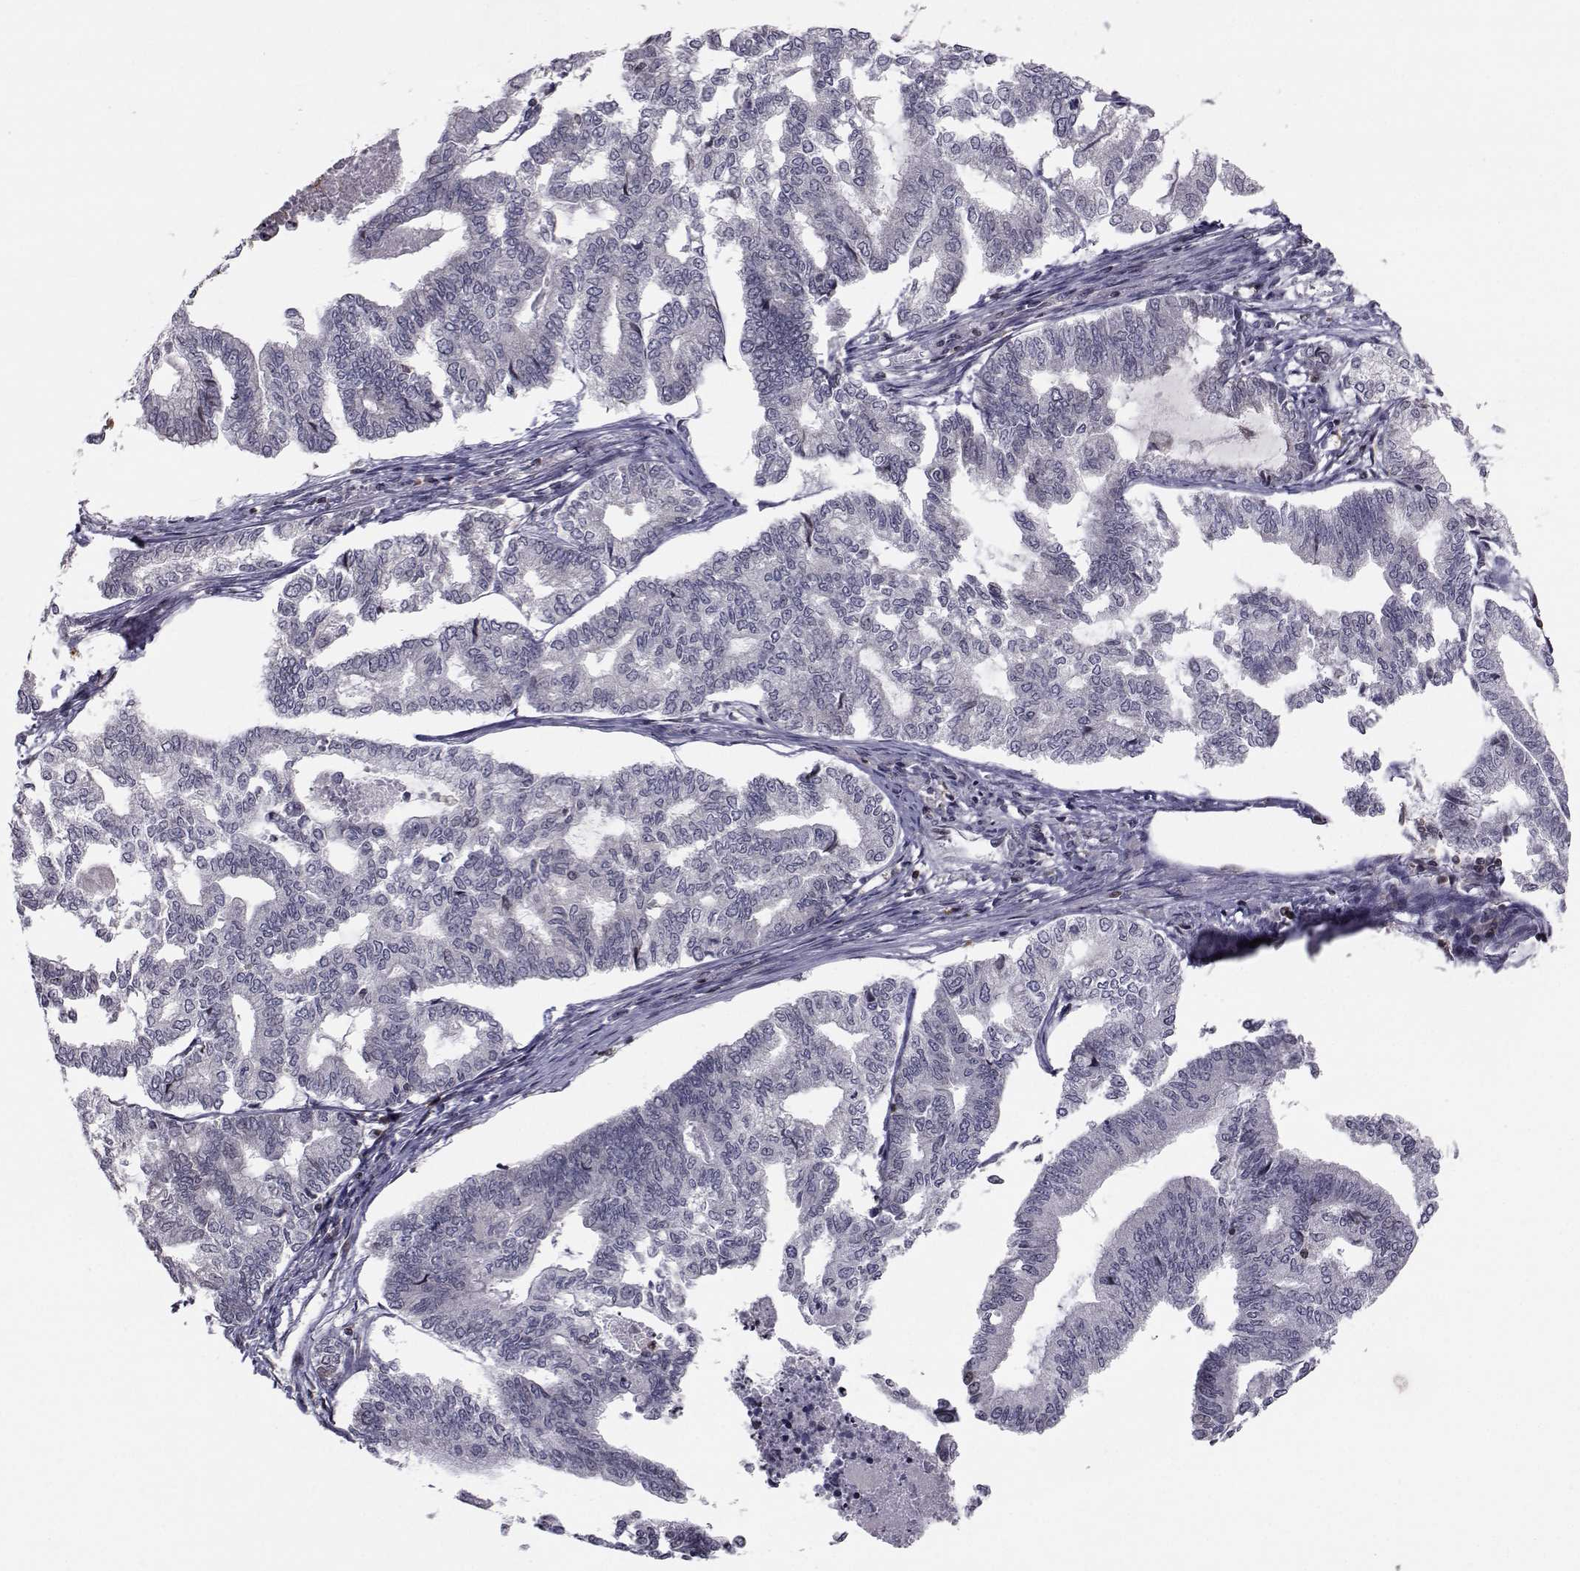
{"staining": {"intensity": "negative", "quantity": "none", "location": "none"}, "tissue": "endometrial cancer", "cell_type": "Tumor cells", "image_type": "cancer", "snomed": [{"axis": "morphology", "description": "Adenocarcinoma, NOS"}, {"axis": "topography", "description": "Endometrium"}], "caption": "Immunohistochemical staining of human adenocarcinoma (endometrial) shows no significant positivity in tumor cells.", "gene": "PCP4L1", "patient": {"sex": "female", "age": 79}}